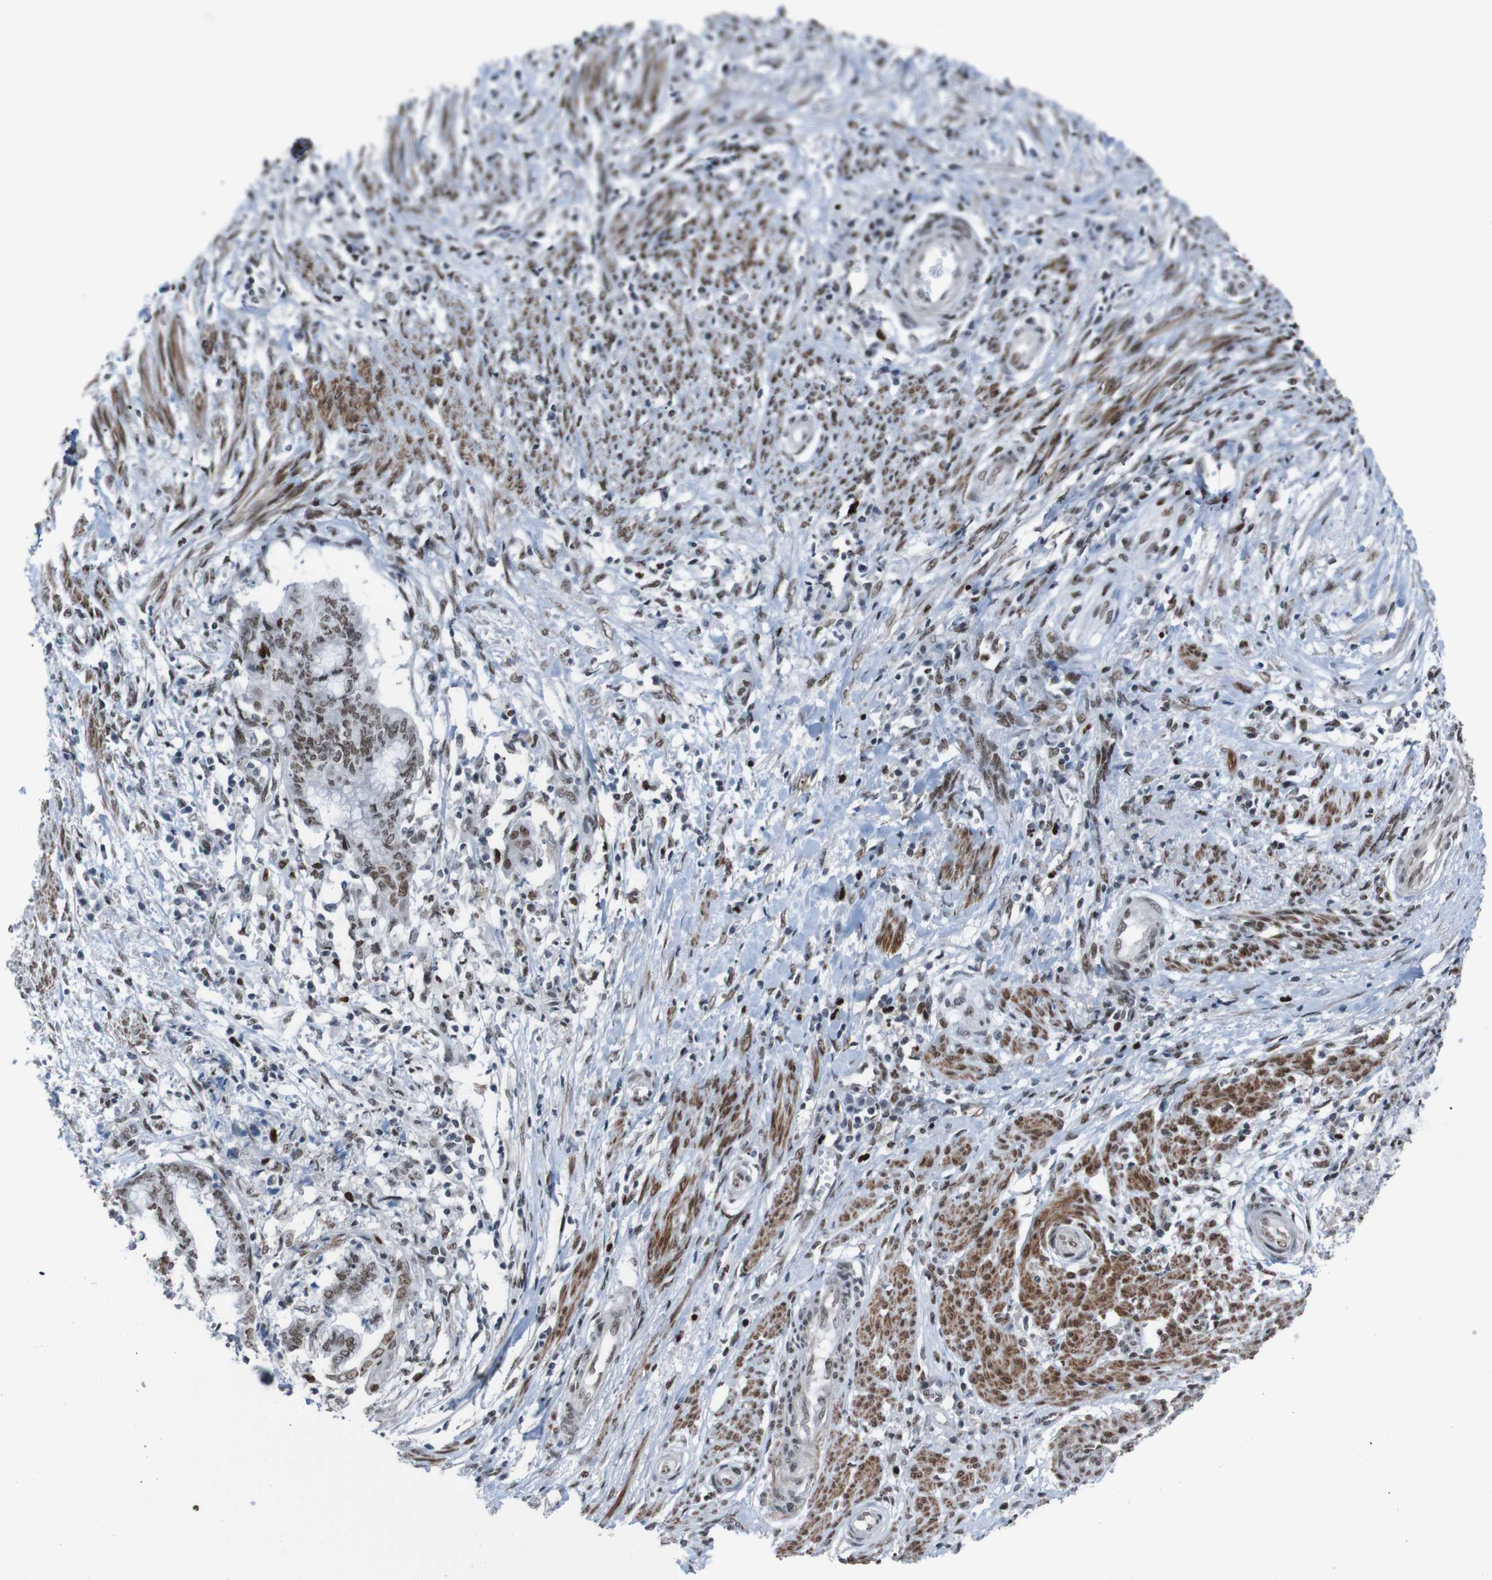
{"staining": {"intensity": "moderate", "quantity": ">75%", "location": "nuclear"}, "tissue": "endometrial cancer", "cell_type": "Tumor cells", "image_type": "cancer", "snomed": [{"axis": "morphology", "description": "Necrosis, NOS"}, {"axis": "morphology", "description": "Adenocarcinoma, NOS"}, {"axis": "topography", "description": "Endometrium"}], "caption": "This is a photomicrograph of immunohistochemistry (IHC) staining of endometrial adenocarcinoma, which shows moderate staining in the nuclear of tumor cells.", "gene": "PHF2", "patient": {"sex": "female", "age": 79}}